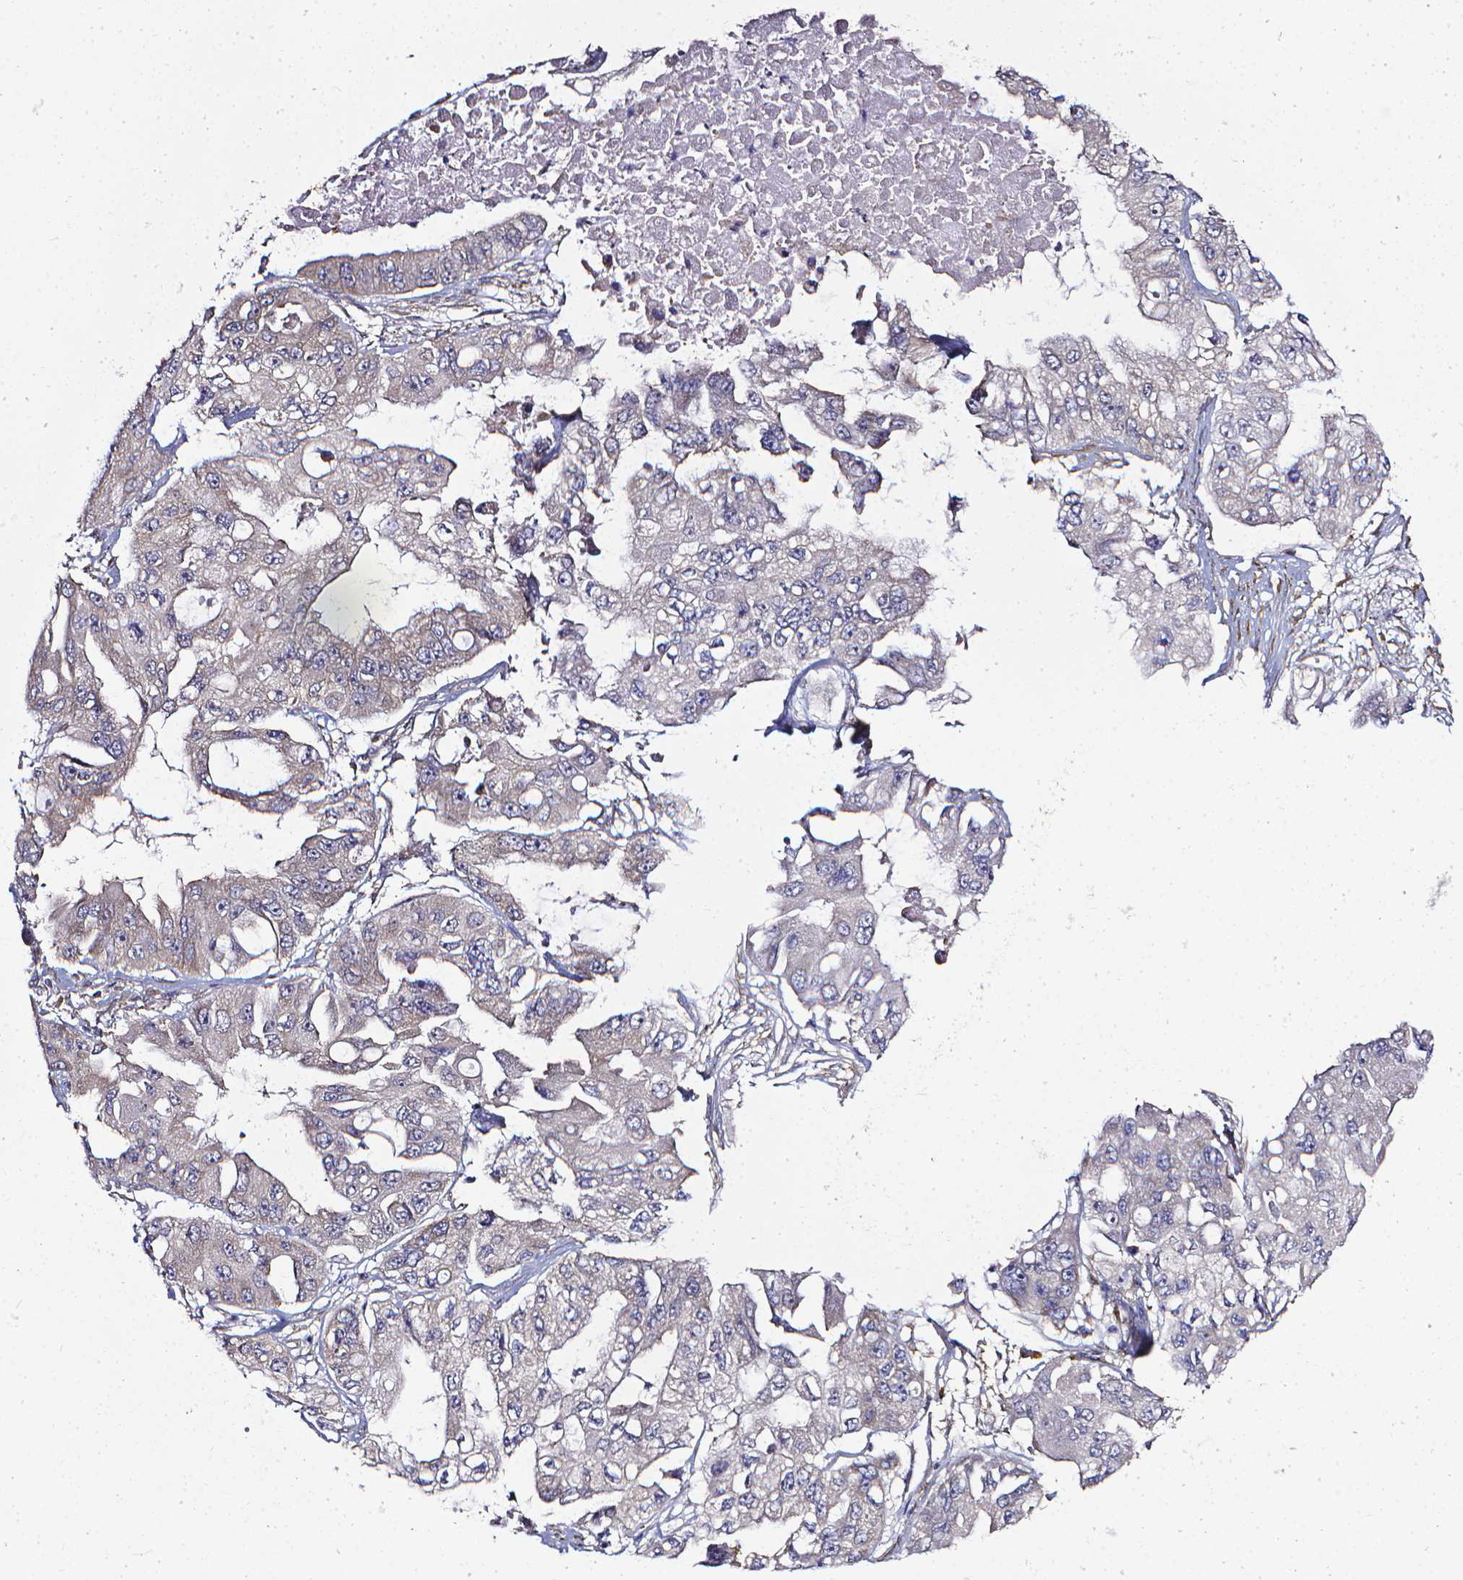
{"staining": {"intensity": "negative", "quantity": "none", "location": "none"}, "tissue": "ovarian cancer", "cell_type": "Tumor cells", "image_type": "cancer", "snomed": [{"axis": "morphology", "description": "Cystadenocarcinoma, serous, NOS"}, {"axis": "topography", "description": "Ovary"}], "caption": "A histopathology image of human ovarian serous cystadenocarcinoma is negative for staining in tumor cells.", "gene": "PRAG1", "patient": {"sex": "female", "age": 56}}